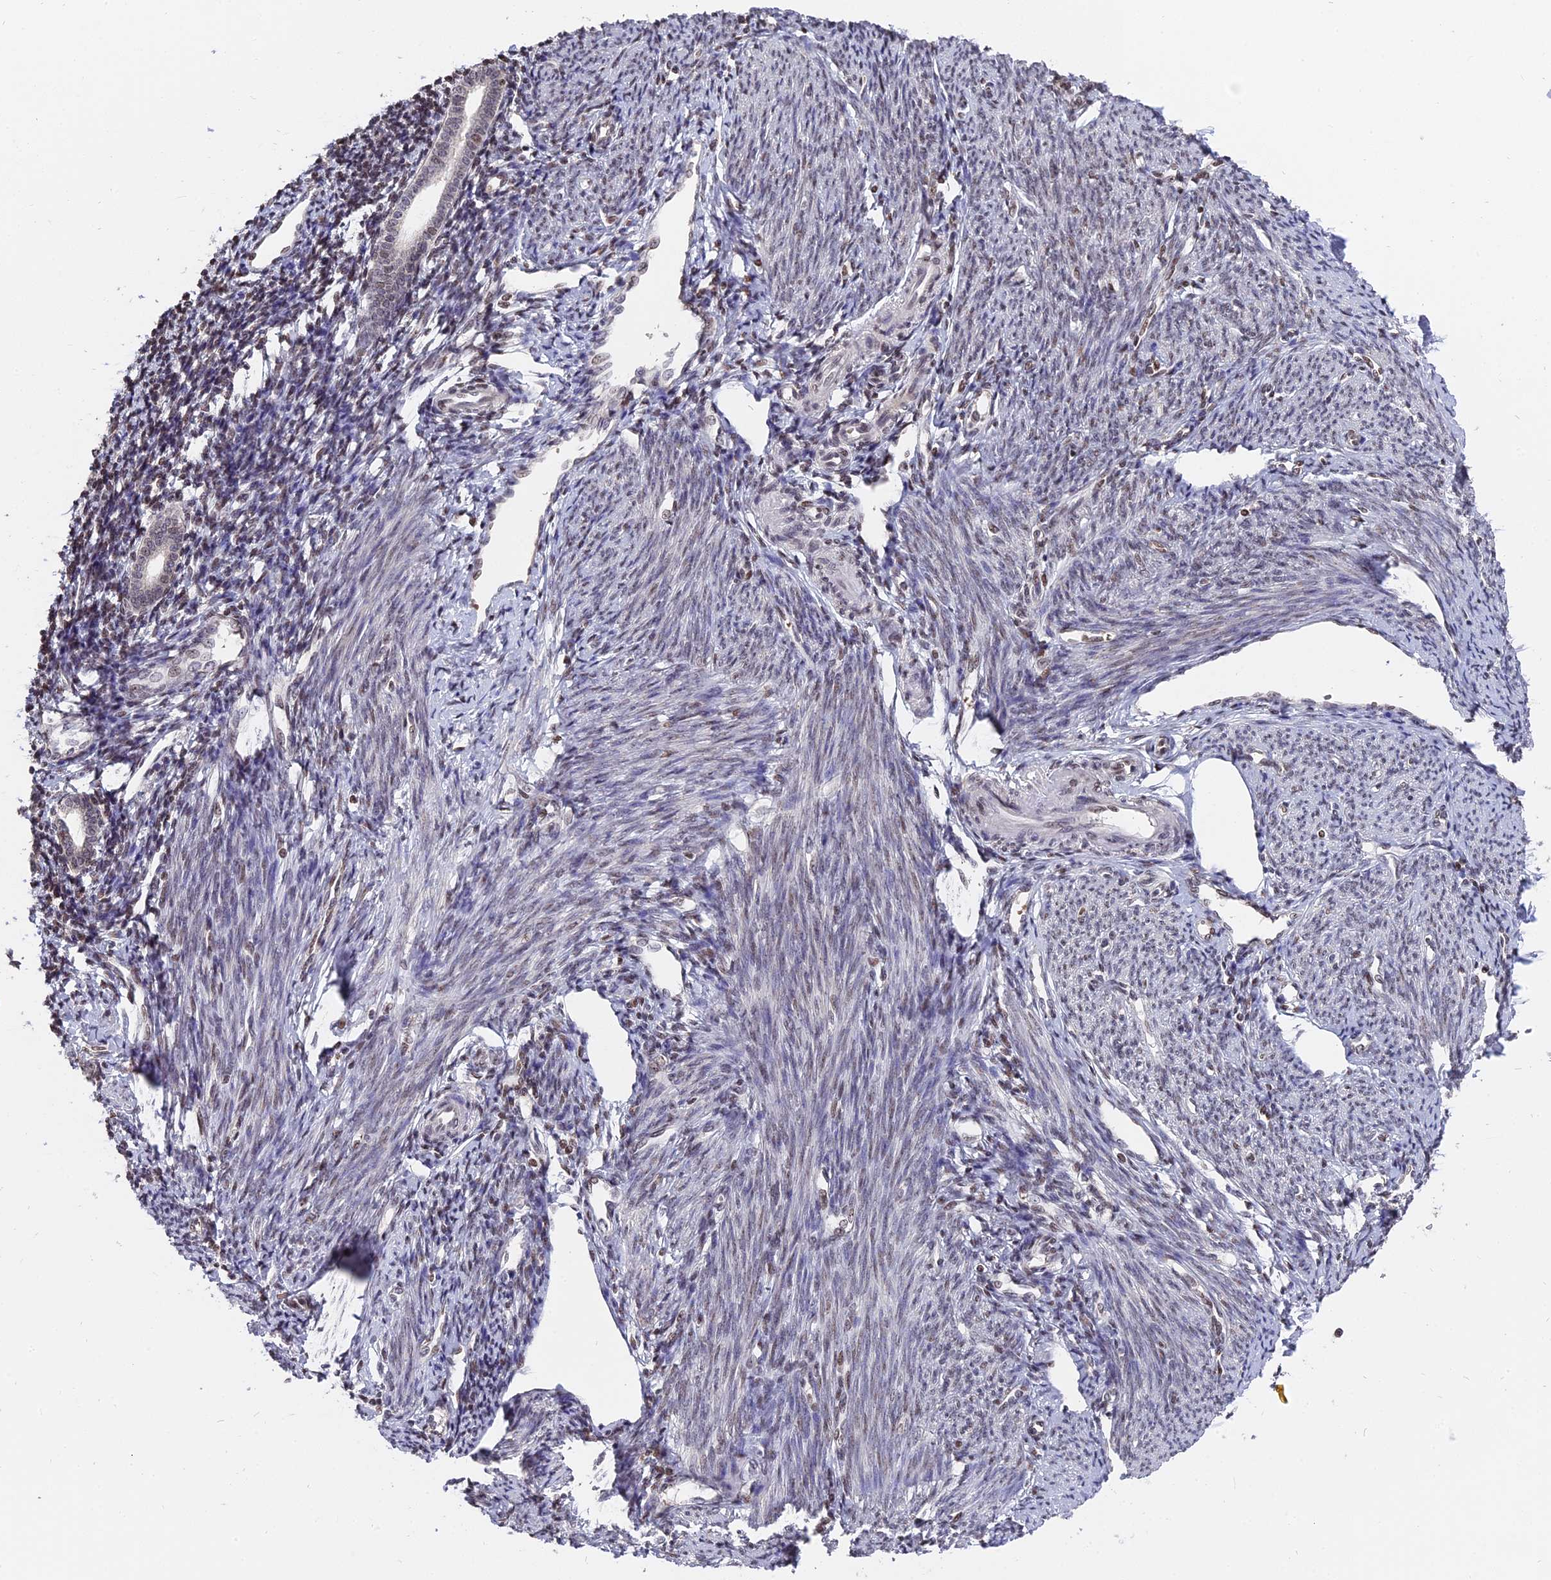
{"staining": {"intensity": "negative", "quantity": "none", "location": "none"}, "tissue": "endometrium", "cell_type": "Cells in endometrial stroma", "image_type": "normal", "snomed": [{"axis": "morphology", "description": "Normal tissue, NOS"}, {"axis": "topography", "description": "Endometrium"}], "caption": "High power microscopy histopathology image of an IHC histopathology image of normal endometrium, revealing no significant expression in cells in endometrial stroma.", "gene": "NR1H3", "patient": {"sex": "female", "age": 56}}